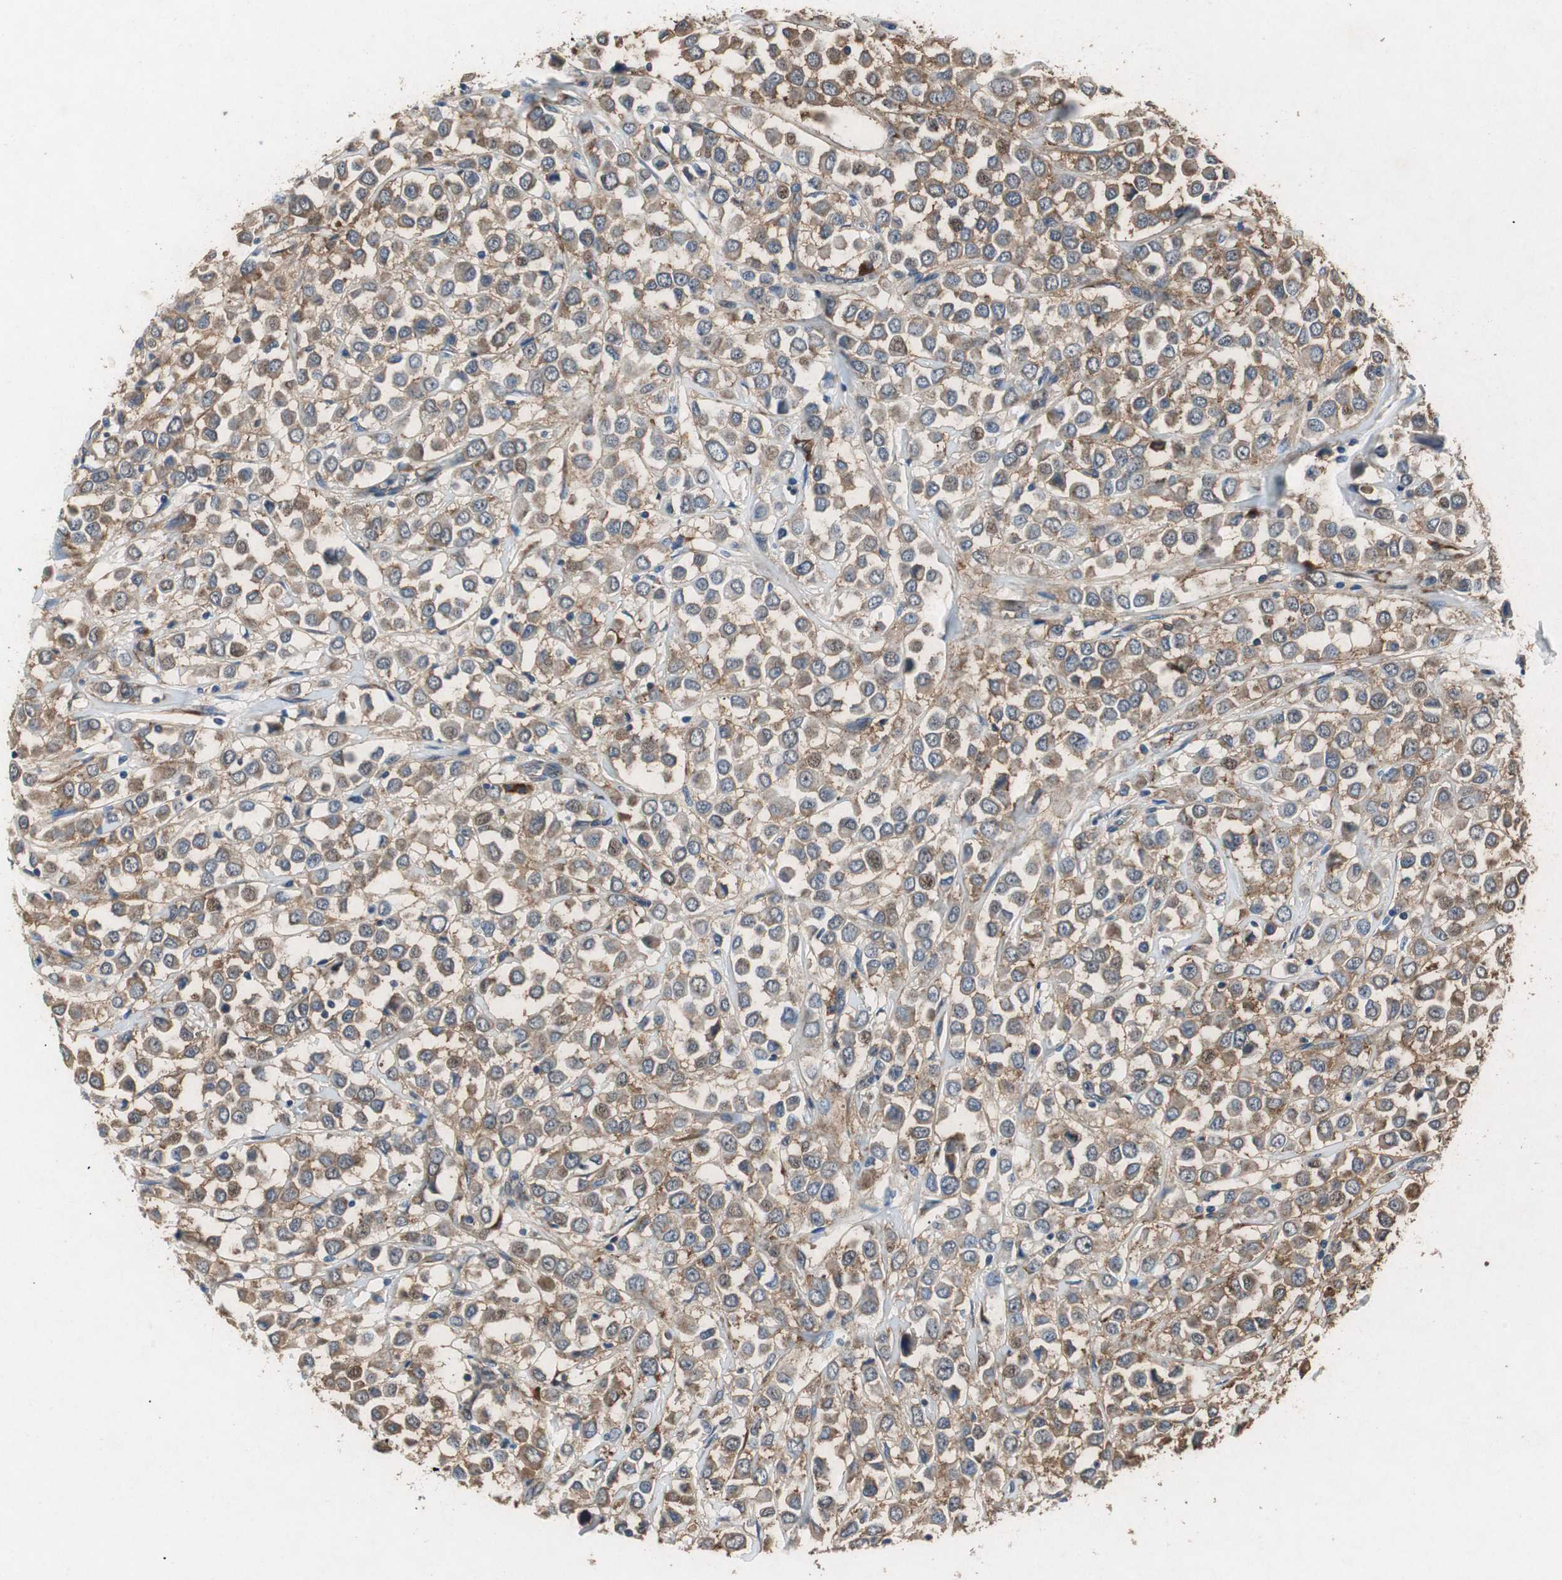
{"staining": {"intensity": "moderate", "quantity": ">75%", "location": "cytoplasmic/membranous"}, "tissue": "breast cancer", "cell_type": "Tumor cells", "image_type": "cancer", "snomed": [{"axis": "morphology", "description": "Duct carcinoma"}, {"axis": "topography", "description": "Breast"}], "caption": "Immunohistochemistry histopathology image of neoplastic tissue: human breast invasive ductal carcinoma stained using immunohistochemistry (IHC) demonstrates medium levels of moderate protein expression localized specifically in the cytoplasmic/membranous of tumor cells, appearing as a cytoplasmic/membranous brown color.", "gene": "RPL35", "patient": {"sex": "female", "age": 61}}